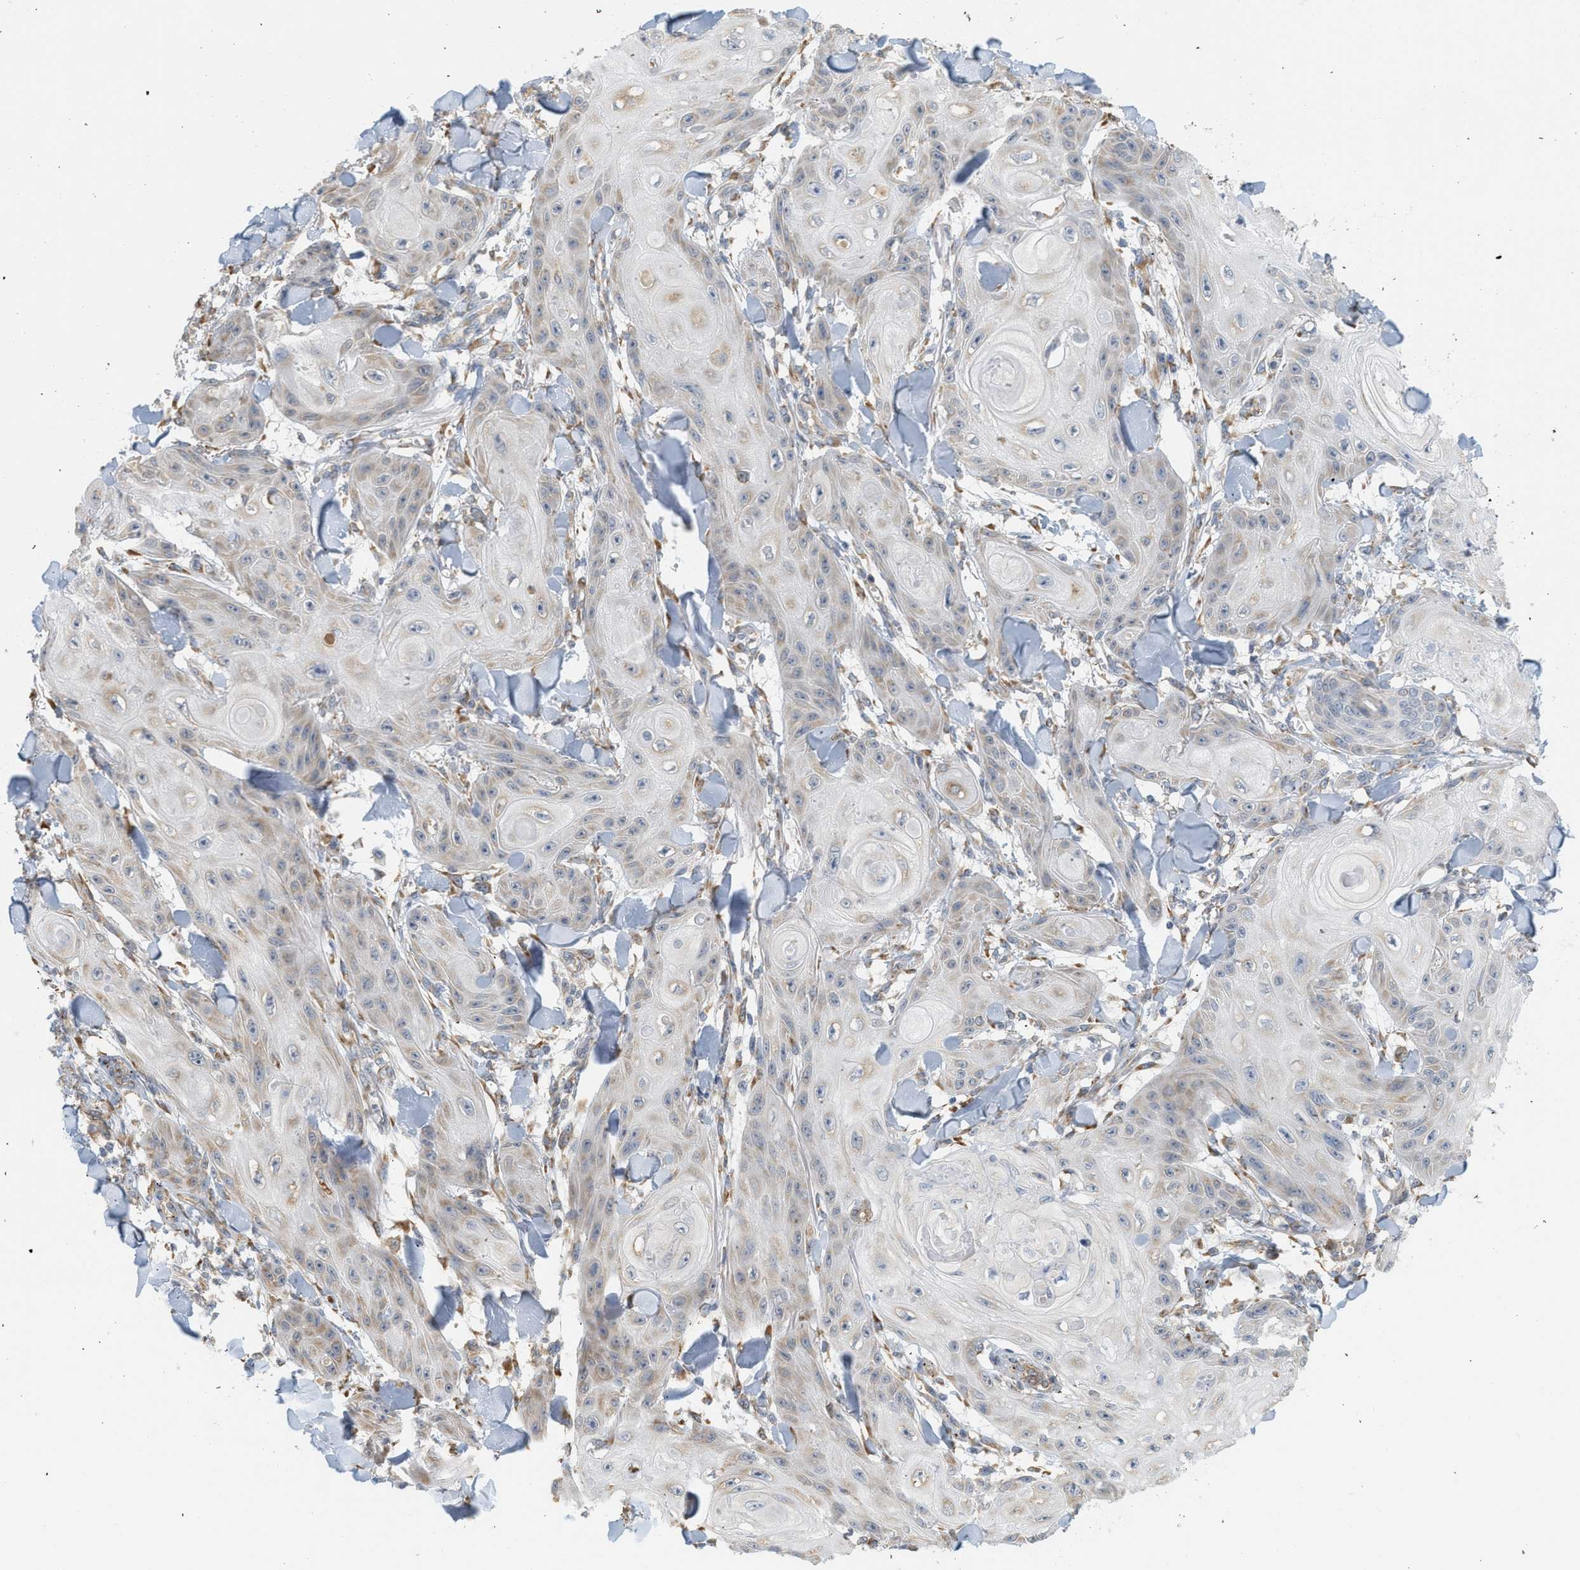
{"staining": {"intensity": "weak", "quantity": "25%-75%", "location": "cytoplasmic/membranous"}, "tissue": "skin cancer", "cell_type": "Tumor cells", "image_type": "cancer", "snomed": [{"axis": "morphology", "description": "Squamous cell carcinoma, NOS"}, {"axis": "topography", "description": "Skin"}], "caption": "Human skin cancer (squamous cell carcinoma) stained with a protein marker demonstrates weak staining in tumor cells.", "gene": "SVOP", "patient": {"sex": "male", "age": 74}}